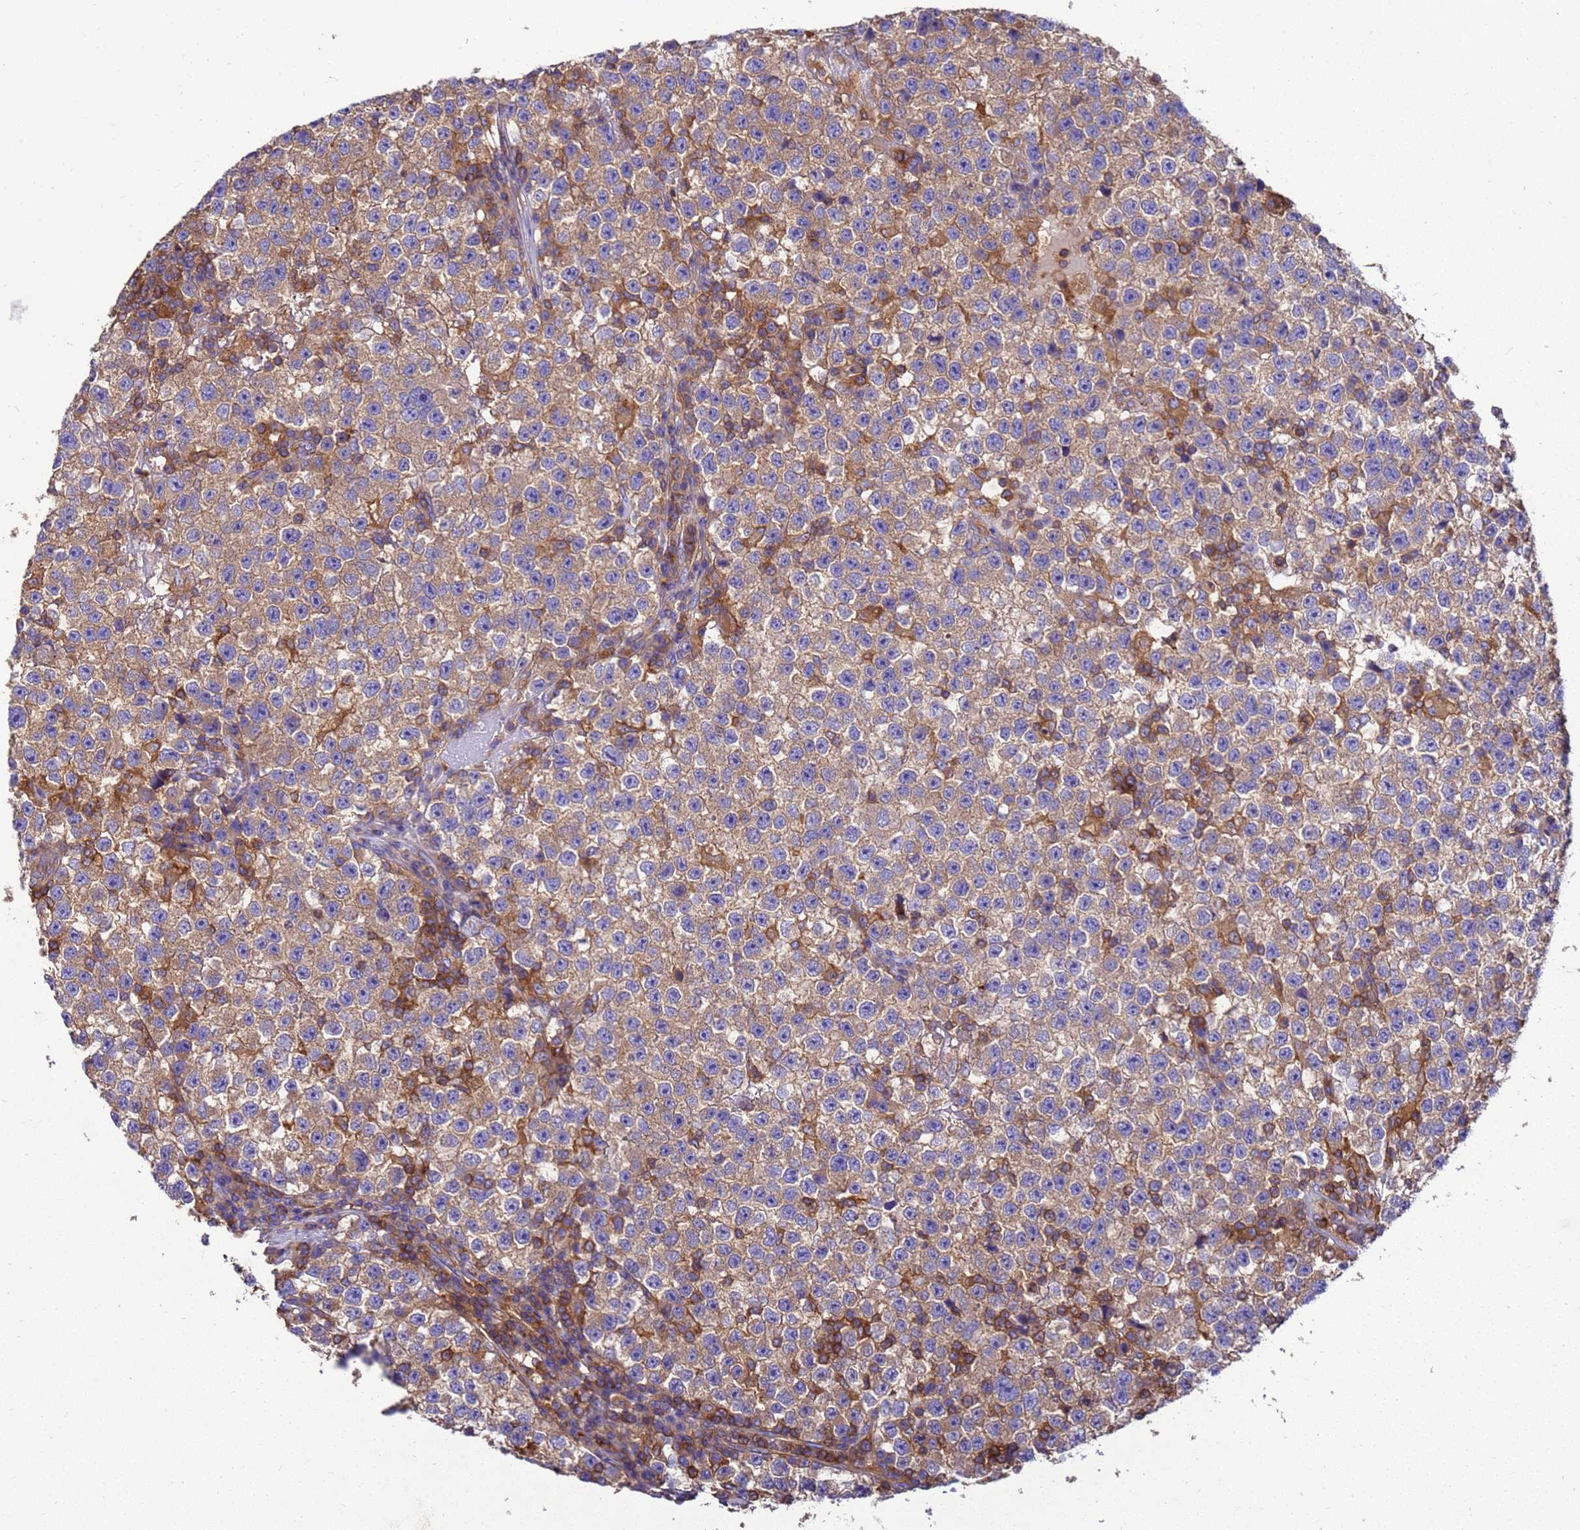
{"staining": {"intensity": "moderate", "quantity": ">75%", "location": "cytoplasmic/membranous"}, "tissue": "testis cancer", "cell_type": "Tumor cells", "image_type": "cancer", "snomed": [{"axis": "morphology", "description": "Seminoma, NOS"}, {"axis": "topography", "description": "Testis"}], "caption": "Human testis cancer stained with a brown dye shows moderate cytoplasmic/membranous positive staining in approximately >75% of tumor cells.", "gene": "ZNF235", "patient": {"sex": "male", "age": 22}}